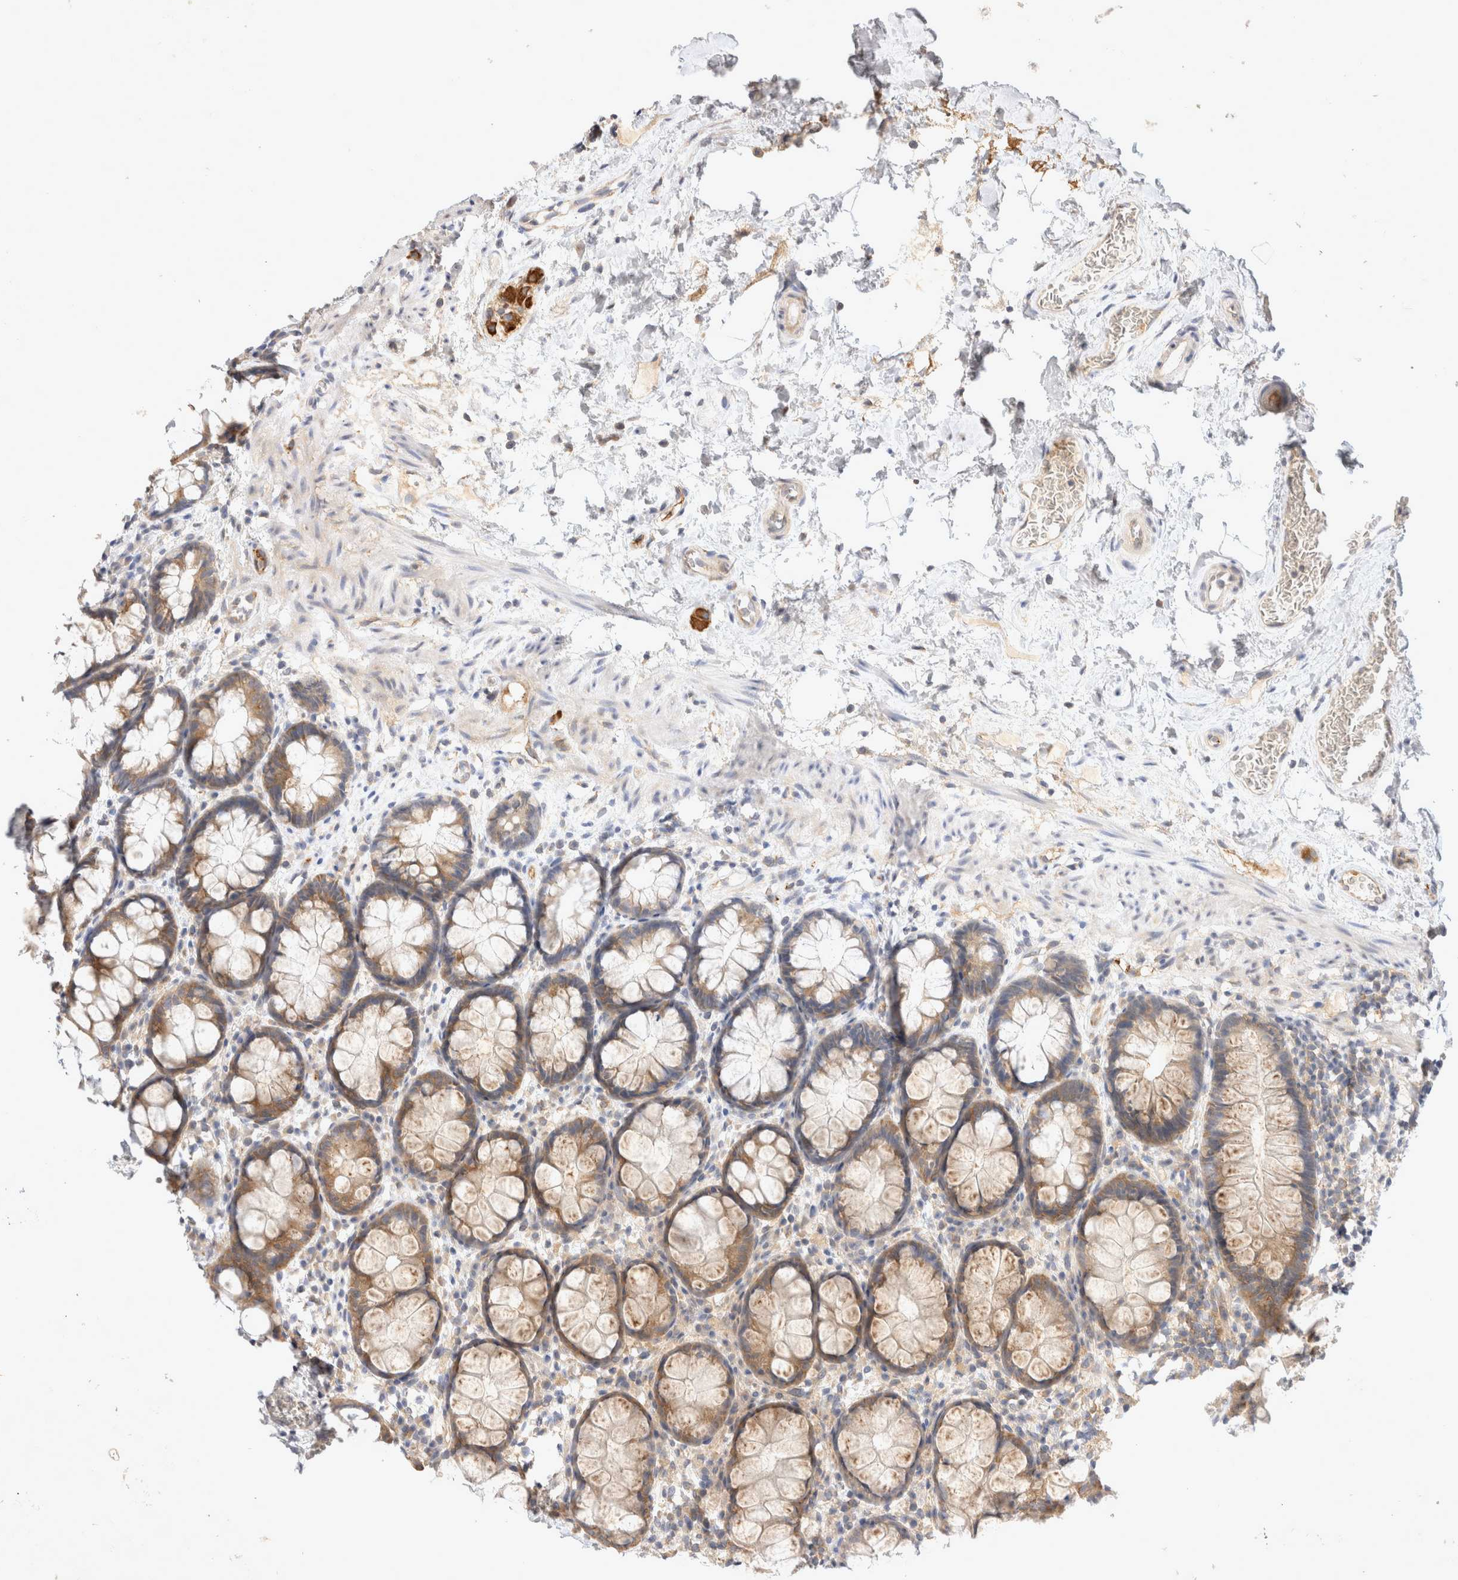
{"staining": {"intensity": "strong", "quantity": ">75%", "location": "cytoplasmic/membranous"}, "tissue": "rectum", "cell_type": "Glandular cells", "image_type": "normal", "snomed": [{"axis": "morphology", "description": "Normal tissue, NOS"}, {"axis": "topography", "description": "Rectum"}], "caption": "DAB immunohistochemical staining of benign human rectum displays strong cytoplasmic/membranous protein staining in approximately >75% of glandular cells. Immunohistochemistry (ihc) stains the protein in brown and the nuclei are stained blue.", "gene": "EIF4G3", "patient": {"sex": "male", "age": 64}}